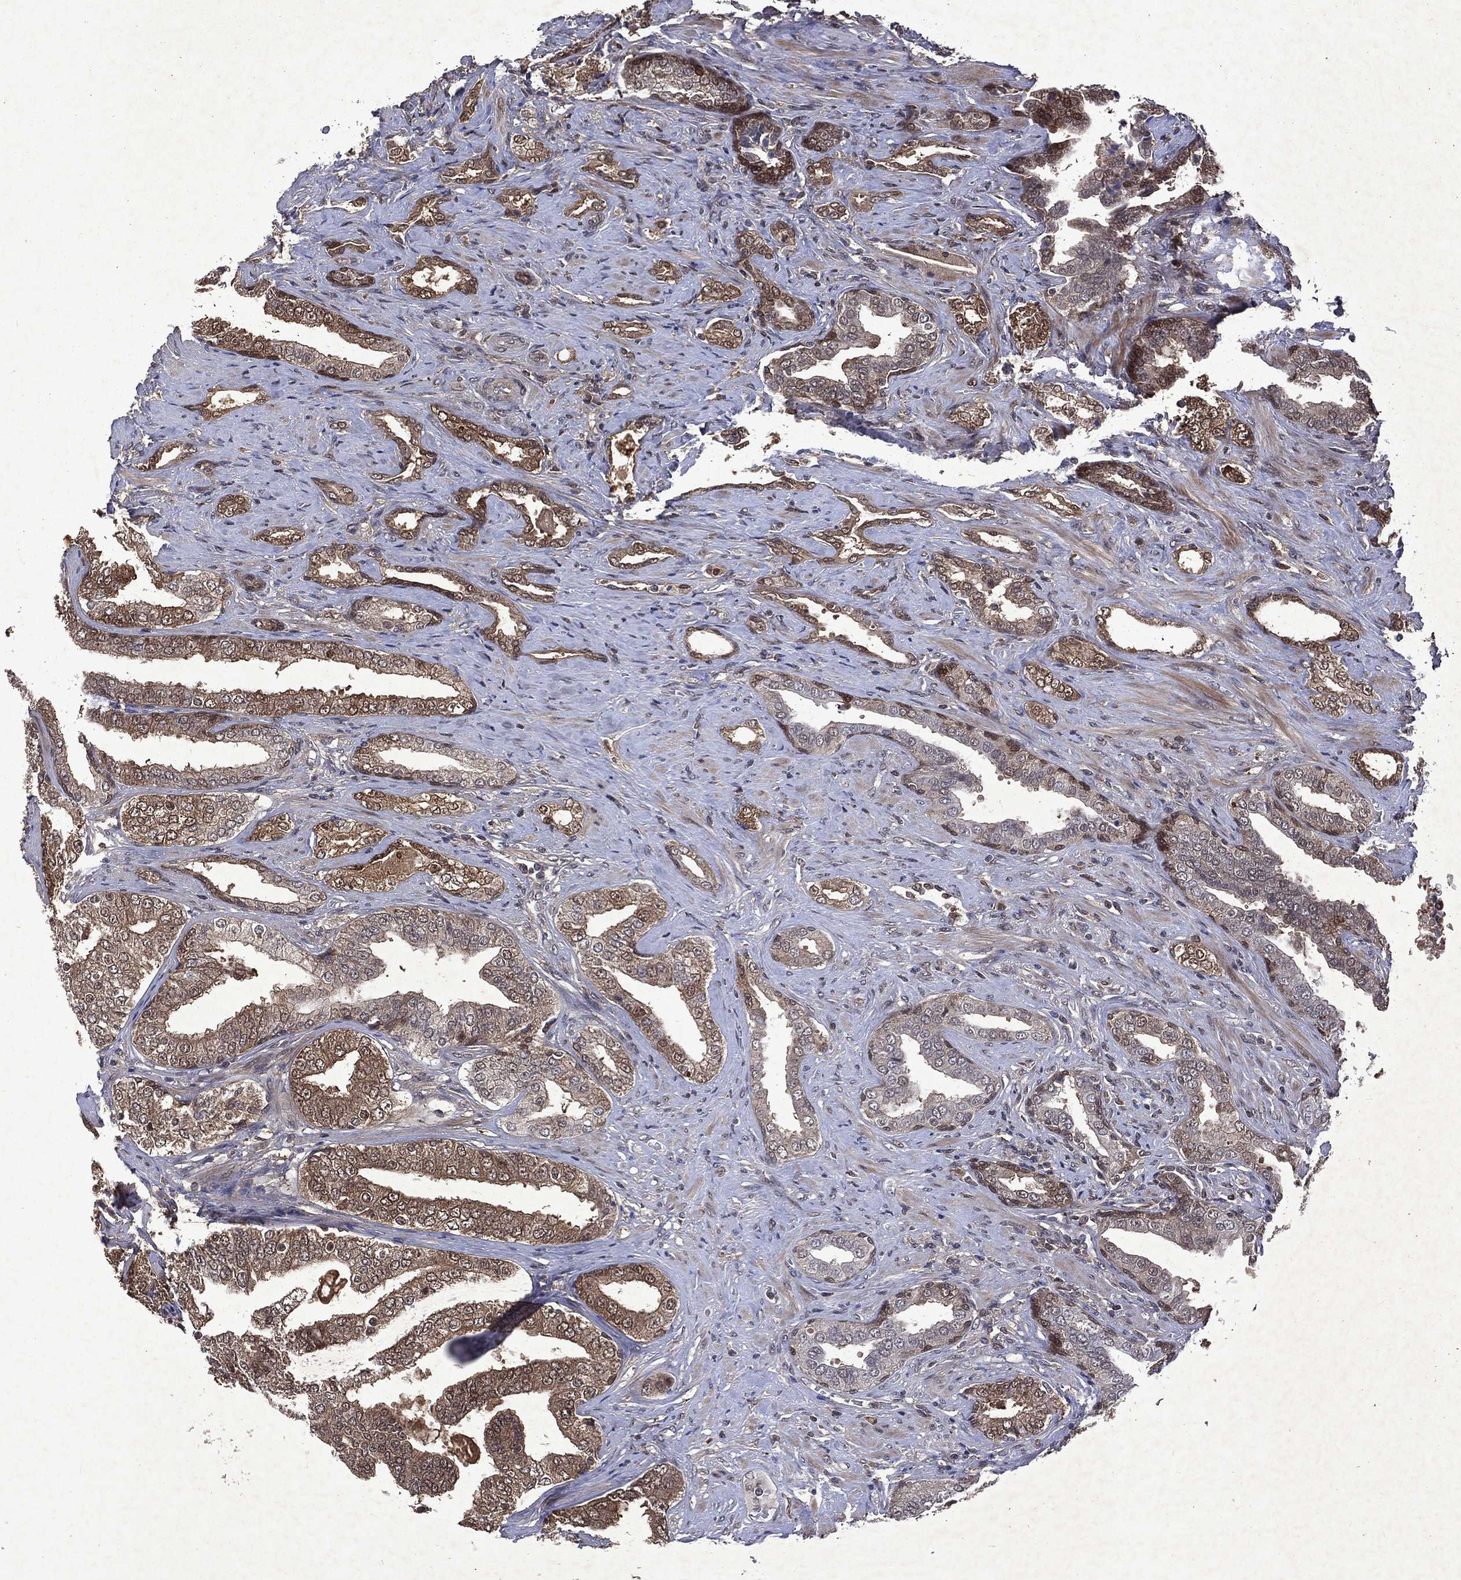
{"staining": {"intensity": "strong", "quantity": "25%-75%", "location": "cytoplasmic/membranous"}, "tissue": "prostate cancer", "cell_type": "Tumor cells", "image_type": "cancer", "snomed": [{"axis": "morphology", "description": "Adenocarcinoma, Low grade"}, {"axis": "topography", "description": "Prostate and seminal vesicle, NOS"}], "caption": "Prostate cancer (low-grade adenocarcinoma) stained with DAB immunohistochemistry demonstrates high levels of strong cytoplasmic/membranous positivity in approximately 25%-75% of tumor cells. (DAB IHC with brightfield microscopy, high magnification).", "gene": "MTAP", "patient": {"sex": "male", "age": 61}}